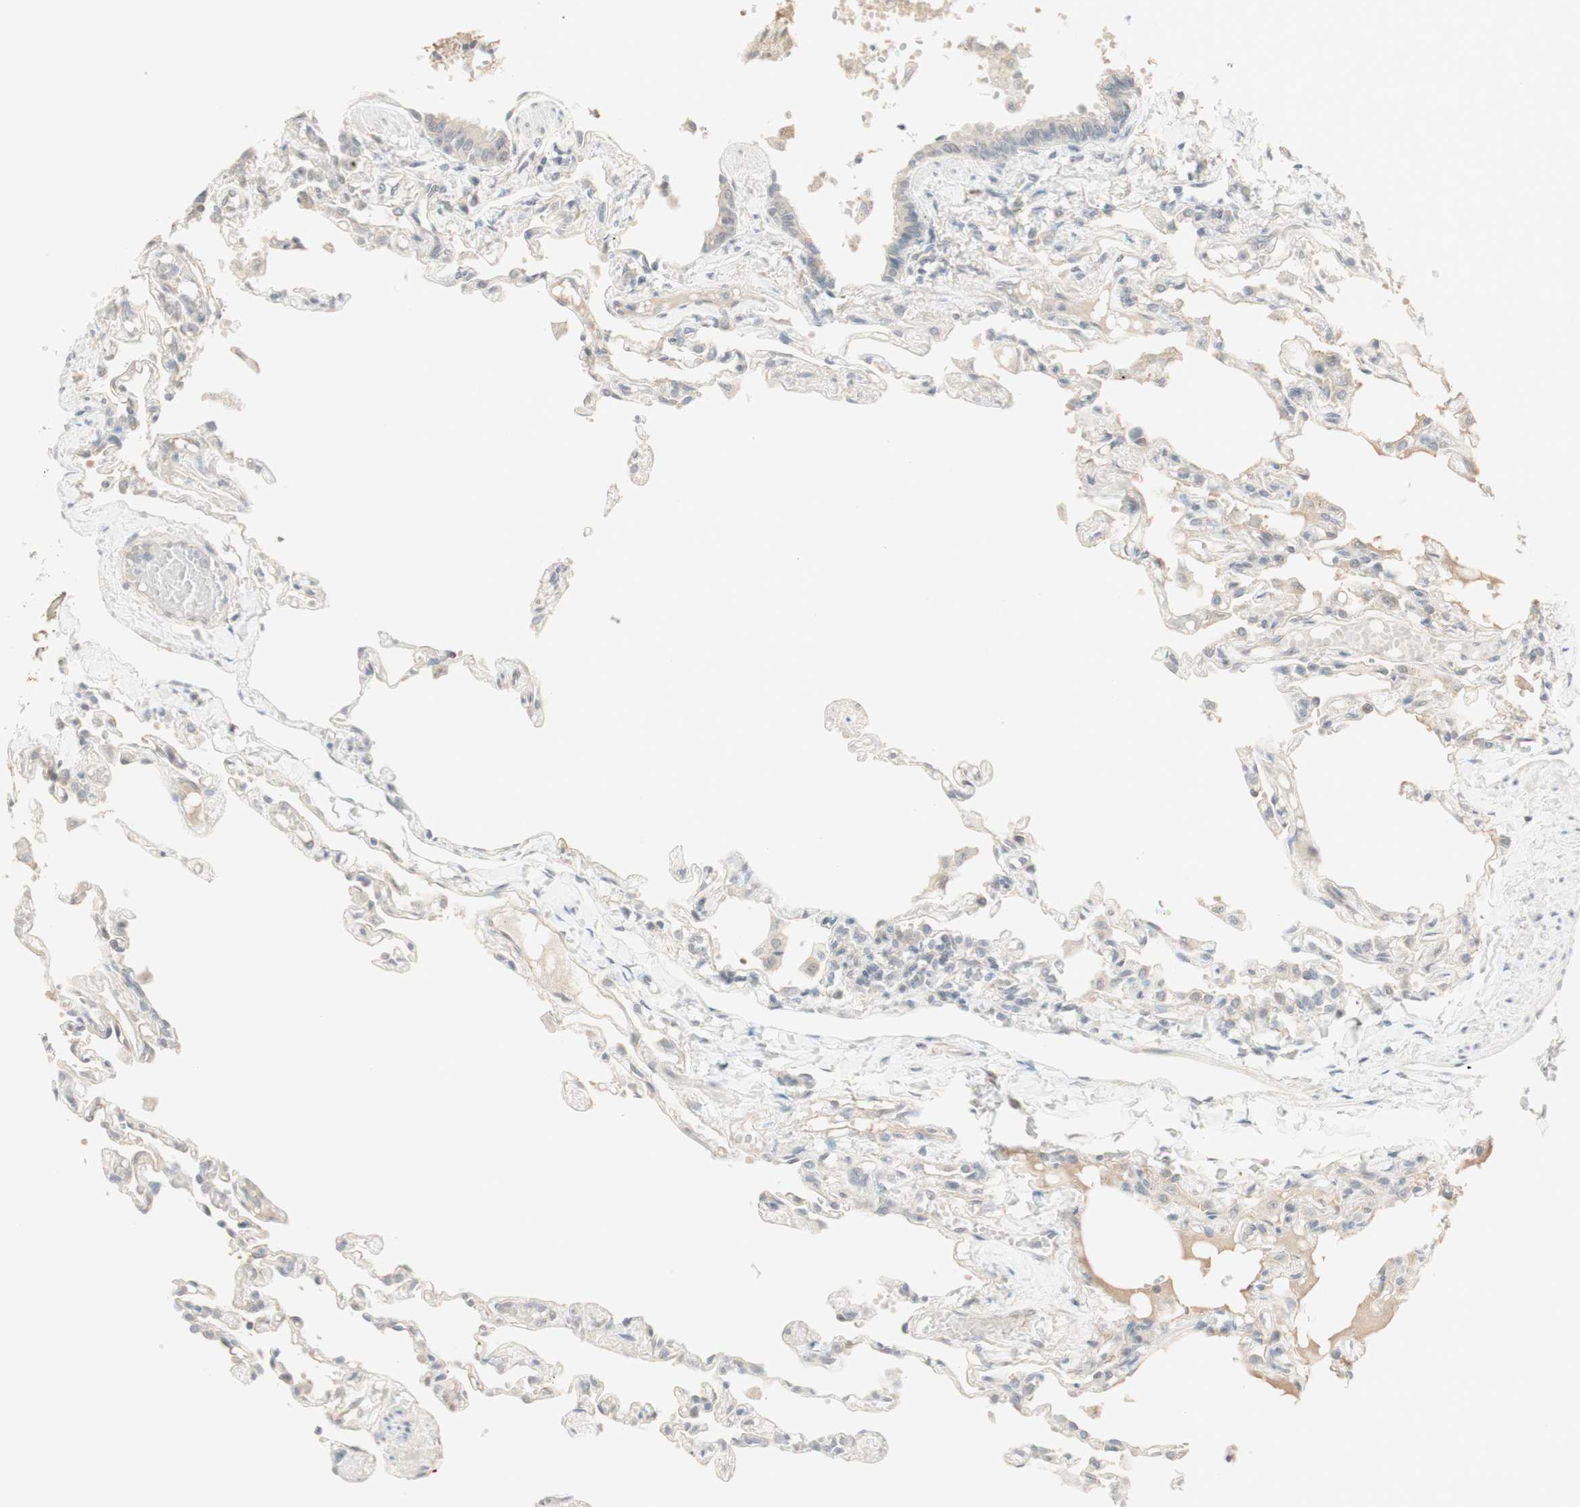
{"staining": {"intensity": "weak", "quantity": "25%-75%", "location": "cytoplasmic/membranous"}, "tissue": "lung", "cell_type": "Alveolar cells", "image_type": "normal", "snomed": [{"axis": "morphology", "description": "Normal tissue, NOS"}, {"axis": "topography", "description": "Lung"}], "caption": "A brown stain highlights weak cytoplasmic/membranous positivity of a protein in alveolar cells of normal lung.", "gene": "PLCD4", "patient": {"sex": "male", "age": 21}}